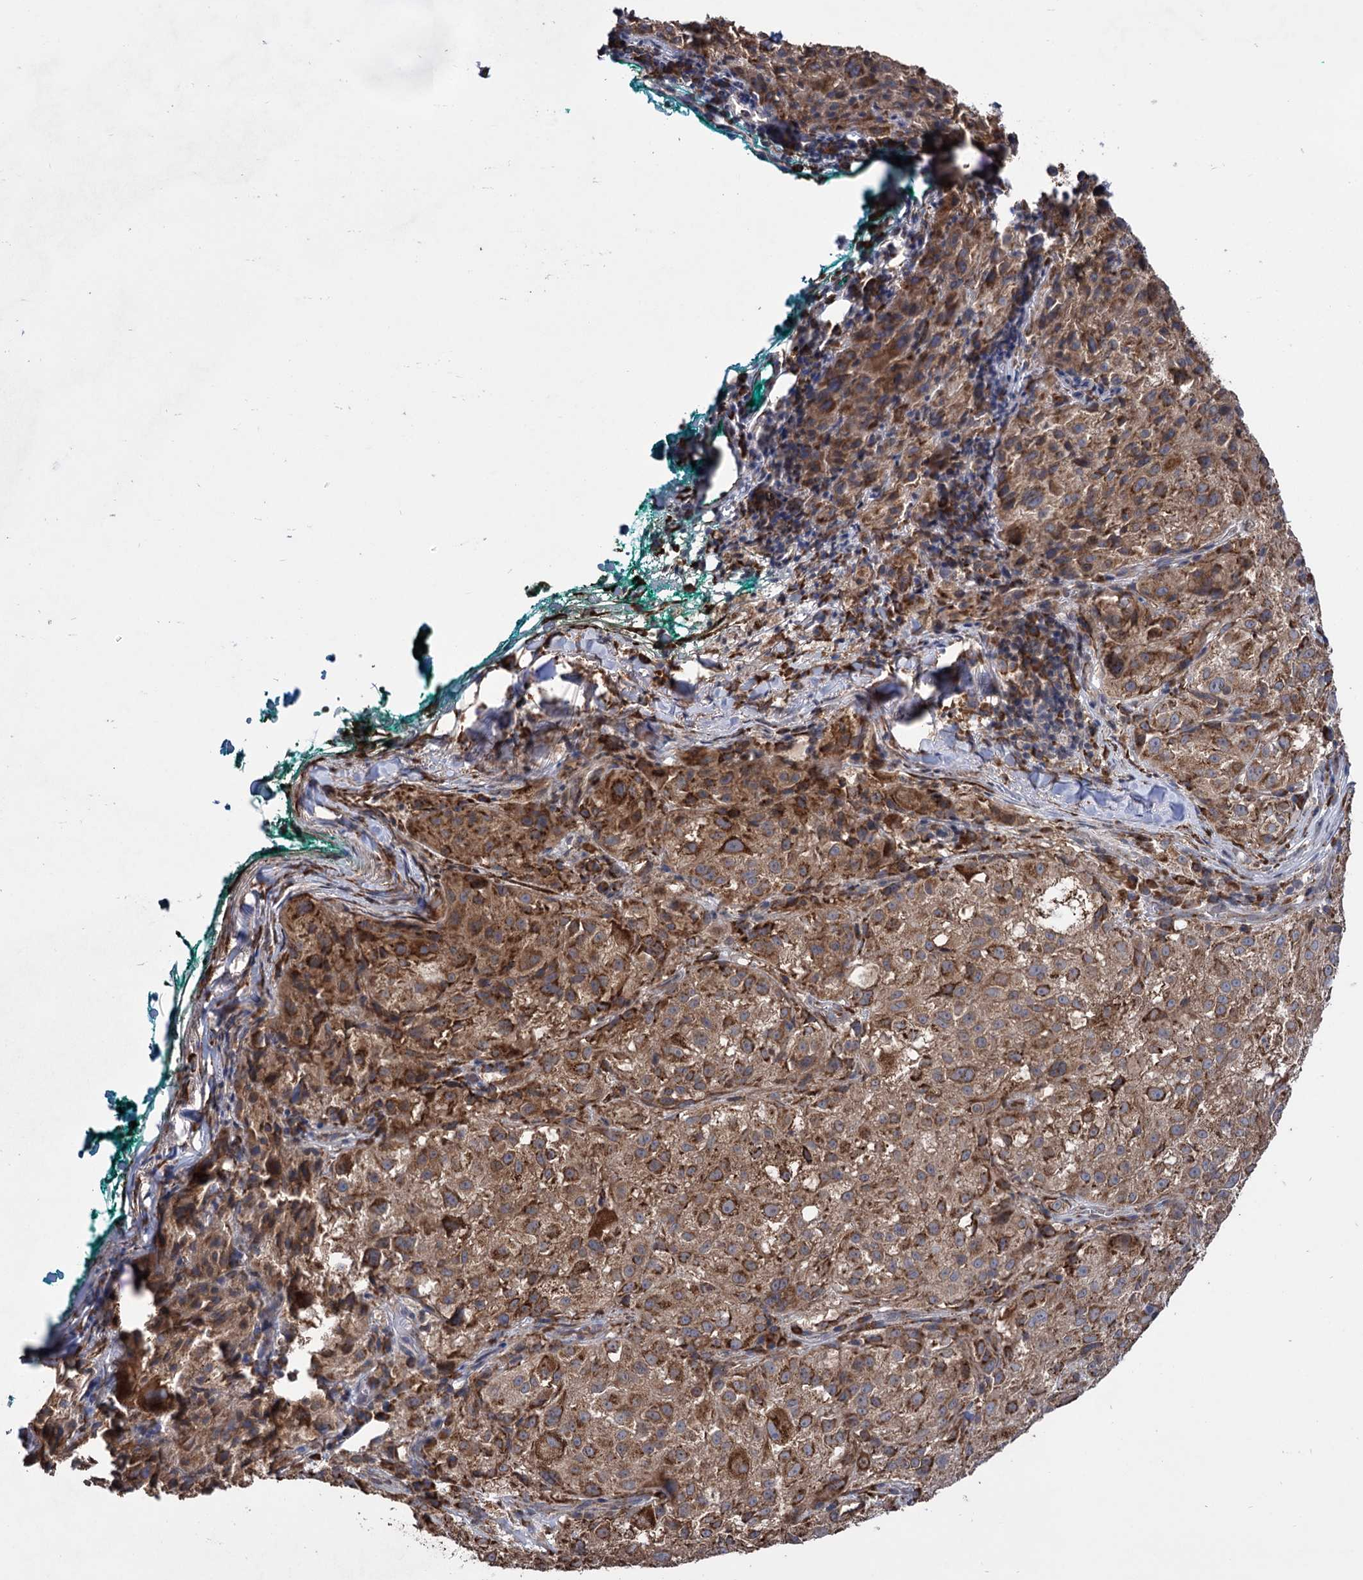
{"staining": {"intensity": "moderate", "quantity": ">75%", "location": "cytoplasmic/membranous"}, "tissue": "melanoma", "cell_type": "Tumor cells", "image_type": "cancer", "snomed": [{"axis": "morphology", "description": "Necrosis, NOS"}, {"axis": "morphology", "description": "Malignant melanoma, NOS"}, {"axis": "topography", "description": "Skin"}], "caption": "Protein staining of melanoma tissue exhibits moderate cytoplasmic/membranous staining in about >75% of tumor cells. (Stains: DAB (3,3'-diaminobenzidine) in brown, nuclei in blue, Microscopy: brightfield microscopy at high magnification).", "gene": "CDAN1", "patient": {"sex": "female", "age": 87}}